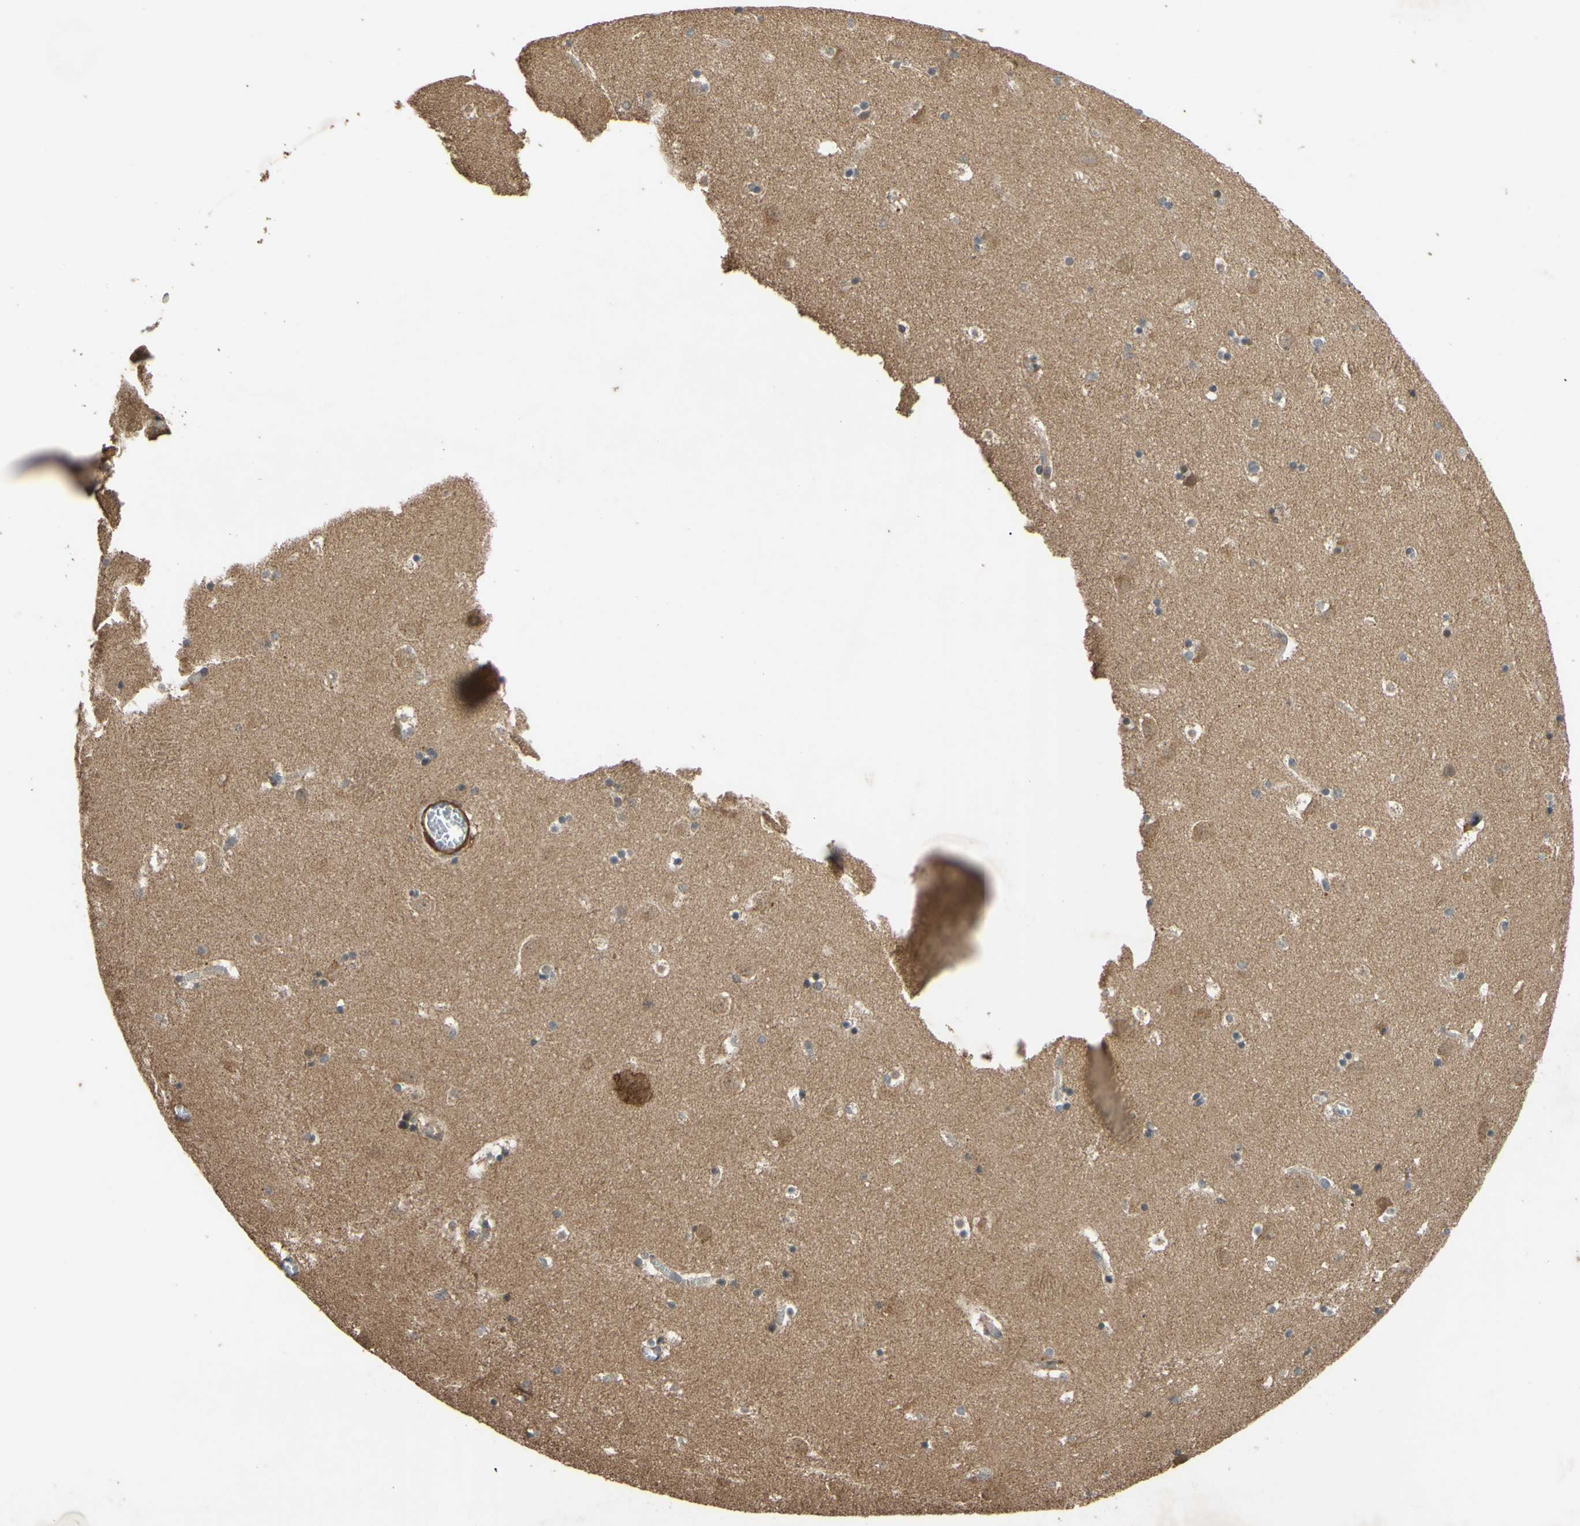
{"staining": {"intensity": "moderate", "quantity": "<25%", "location": "cytoplasmic/membranous"}, "tissue": "caudate", "cell_type": "Glial cells", "image_type": "normal", "snomed": [{"axis": "morphology", "description": "Normal tissue, NOS"}, {"axis": "topography", "description": "Lateral ventricle wall"}], "caption": "Caudate stained with DAB (3,3'-diaminobenzidine) immunohistochemistry demonstrates low levels of moderate cytoplasmic/membranous expression in approximately <25% of glial cells.", "gene": "PARD6A", "patient": {"sex": "male", "age": 45}}